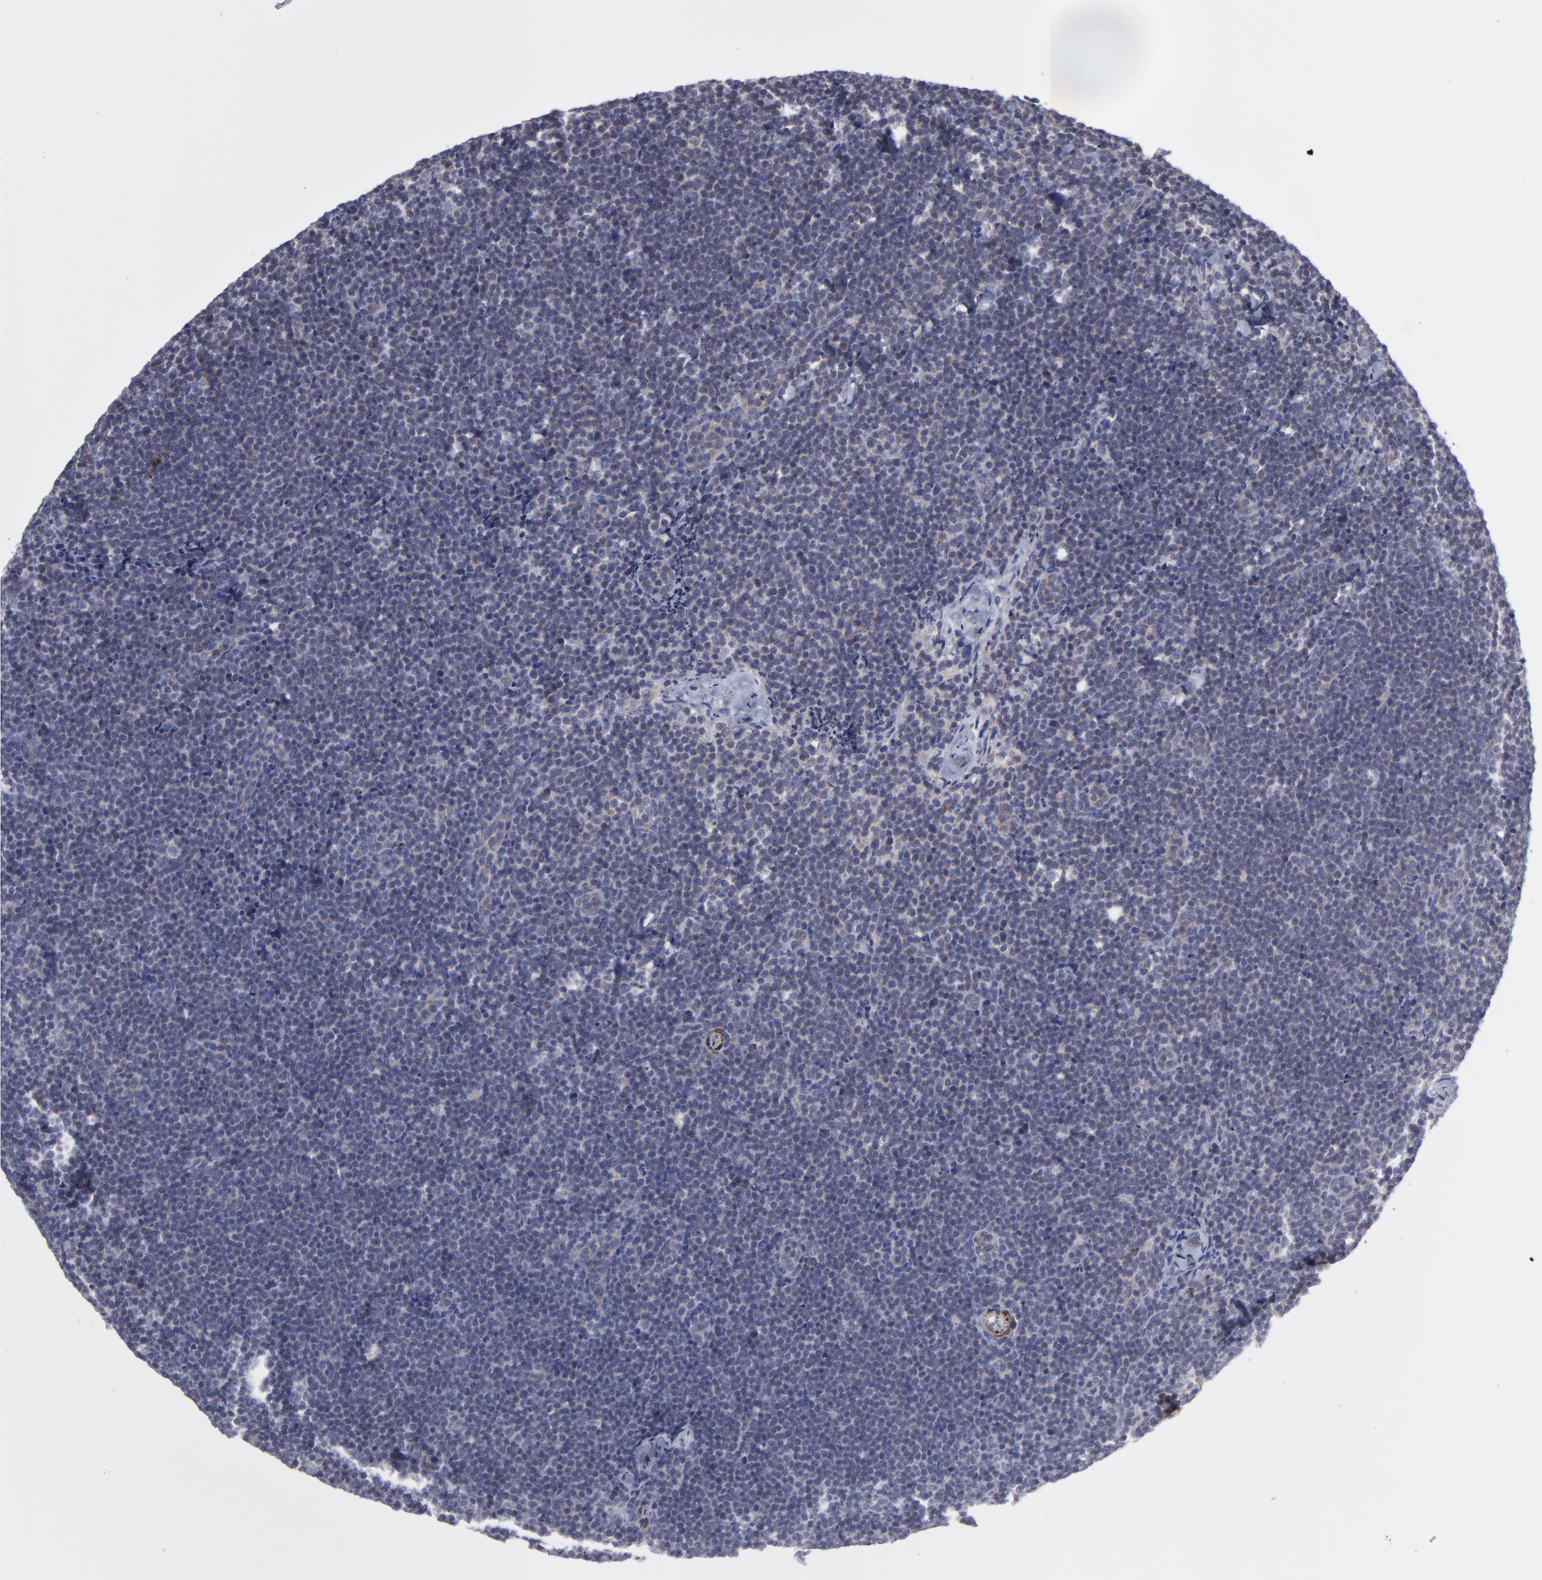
{"staining": {"intensity": "weak", "quantity": "<25%", "location": "cytoplasmic/membranous"}, "tissue": "lymphoma", "cell_type": "Tumor cells", "image_type": "cancer", "snomed": [{"axis": "morphology", "description": "Malignant lymphoma, non-Hodgkin's type, High grade"}, {"axis": "topography", "description": "Lymph node"}], "caption": "High power microscopy histopathology image of an immunohistochemistry (IHC) image of lymphoma, revealing no significant positivity in tumor cells.", "gene": "SLMAP", "patient": {"sex": "female", "age": 58}}